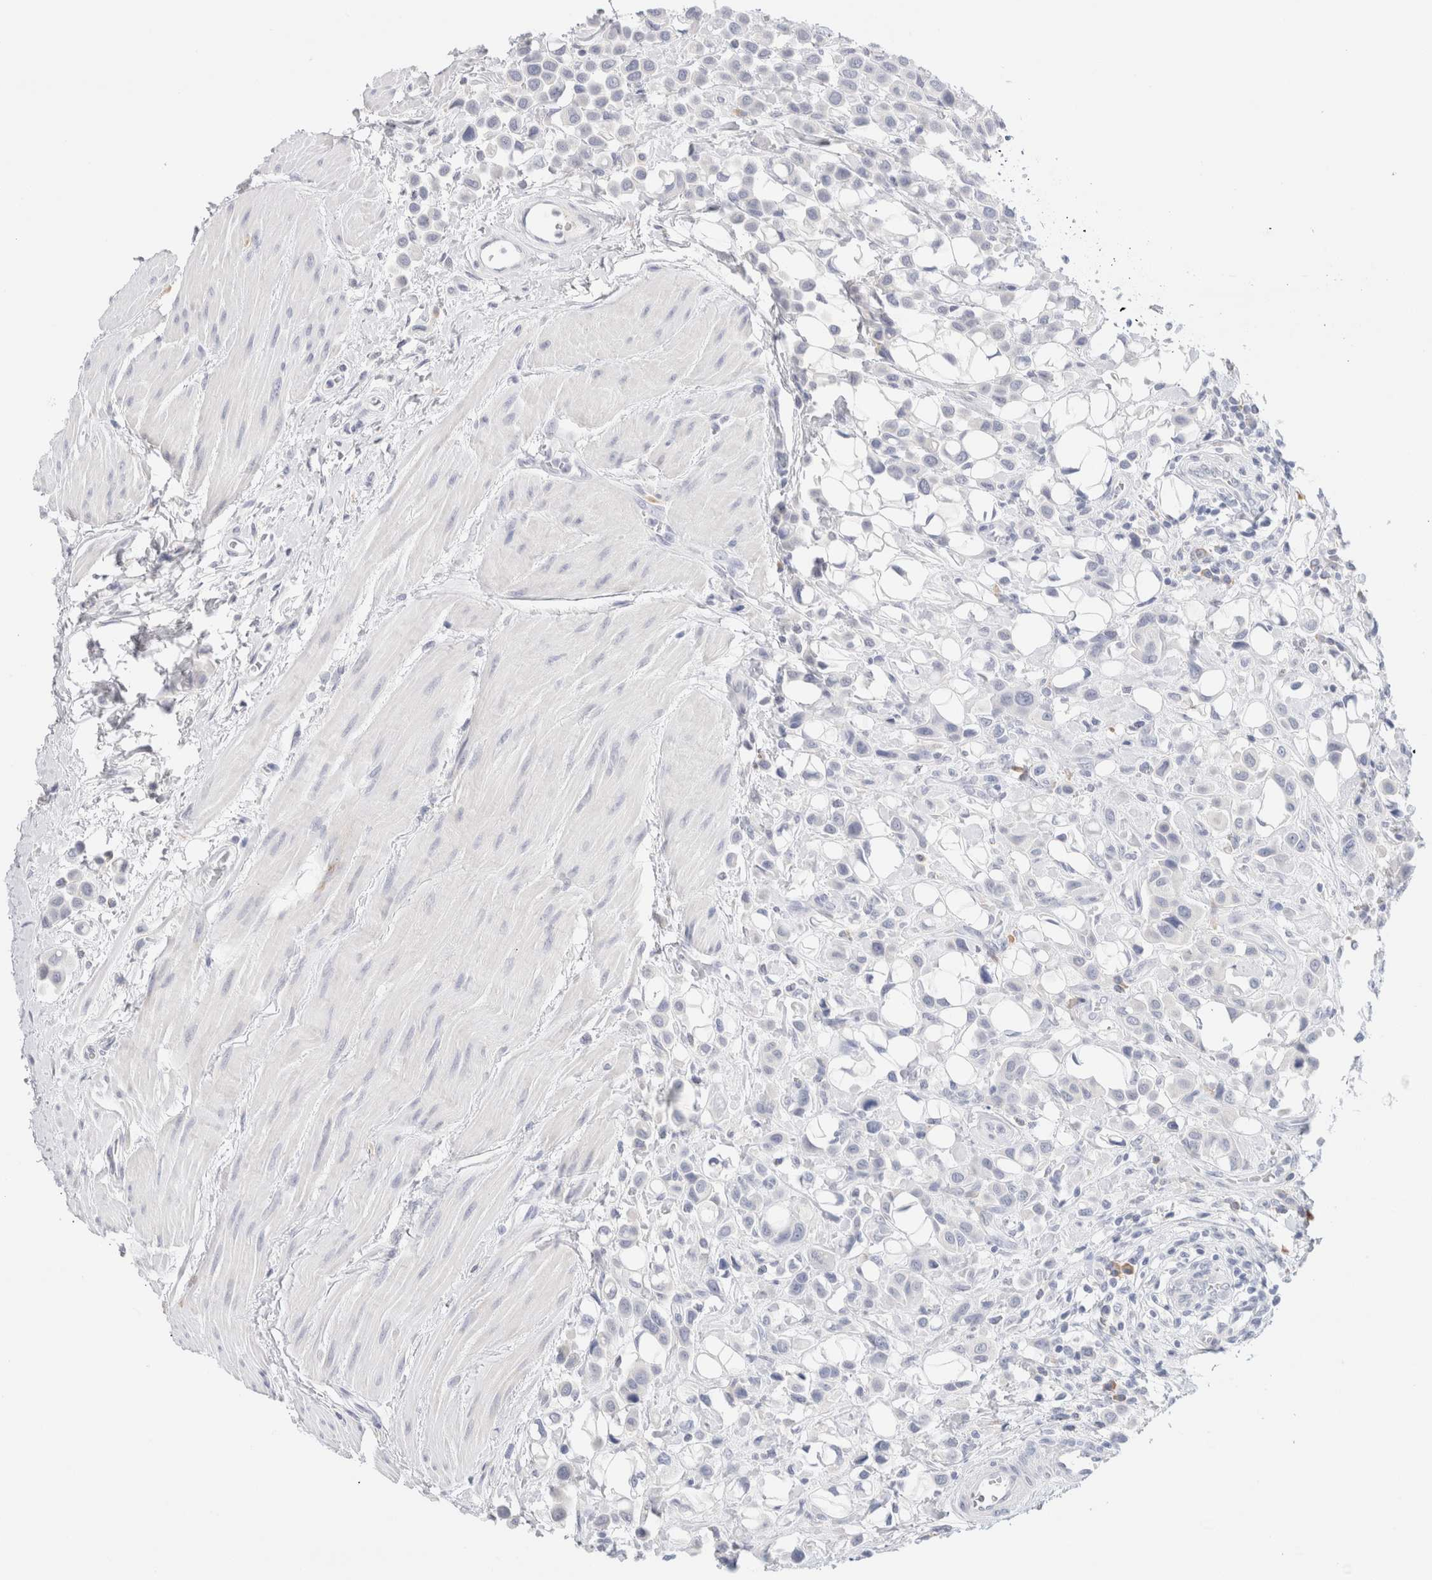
{"staining": {"intensity": "negative", "quantity": "none", "location": "none"}, "tissue": "urothelial cancer", "cell_type": "Tumor cells", "image_type": "cancer", "snomed": [{"axis": "morphology", "description": "Urothelial carcinoma, High grade"}, {"axis": "topography", "description": "Urinary bladder"}], "caption": "The photomicrograph shows no staining of tumor cells in high-grade urothelial carcinoma.", "gene": "GADD45G", "patient": {"sex": "male", "age": 50}}